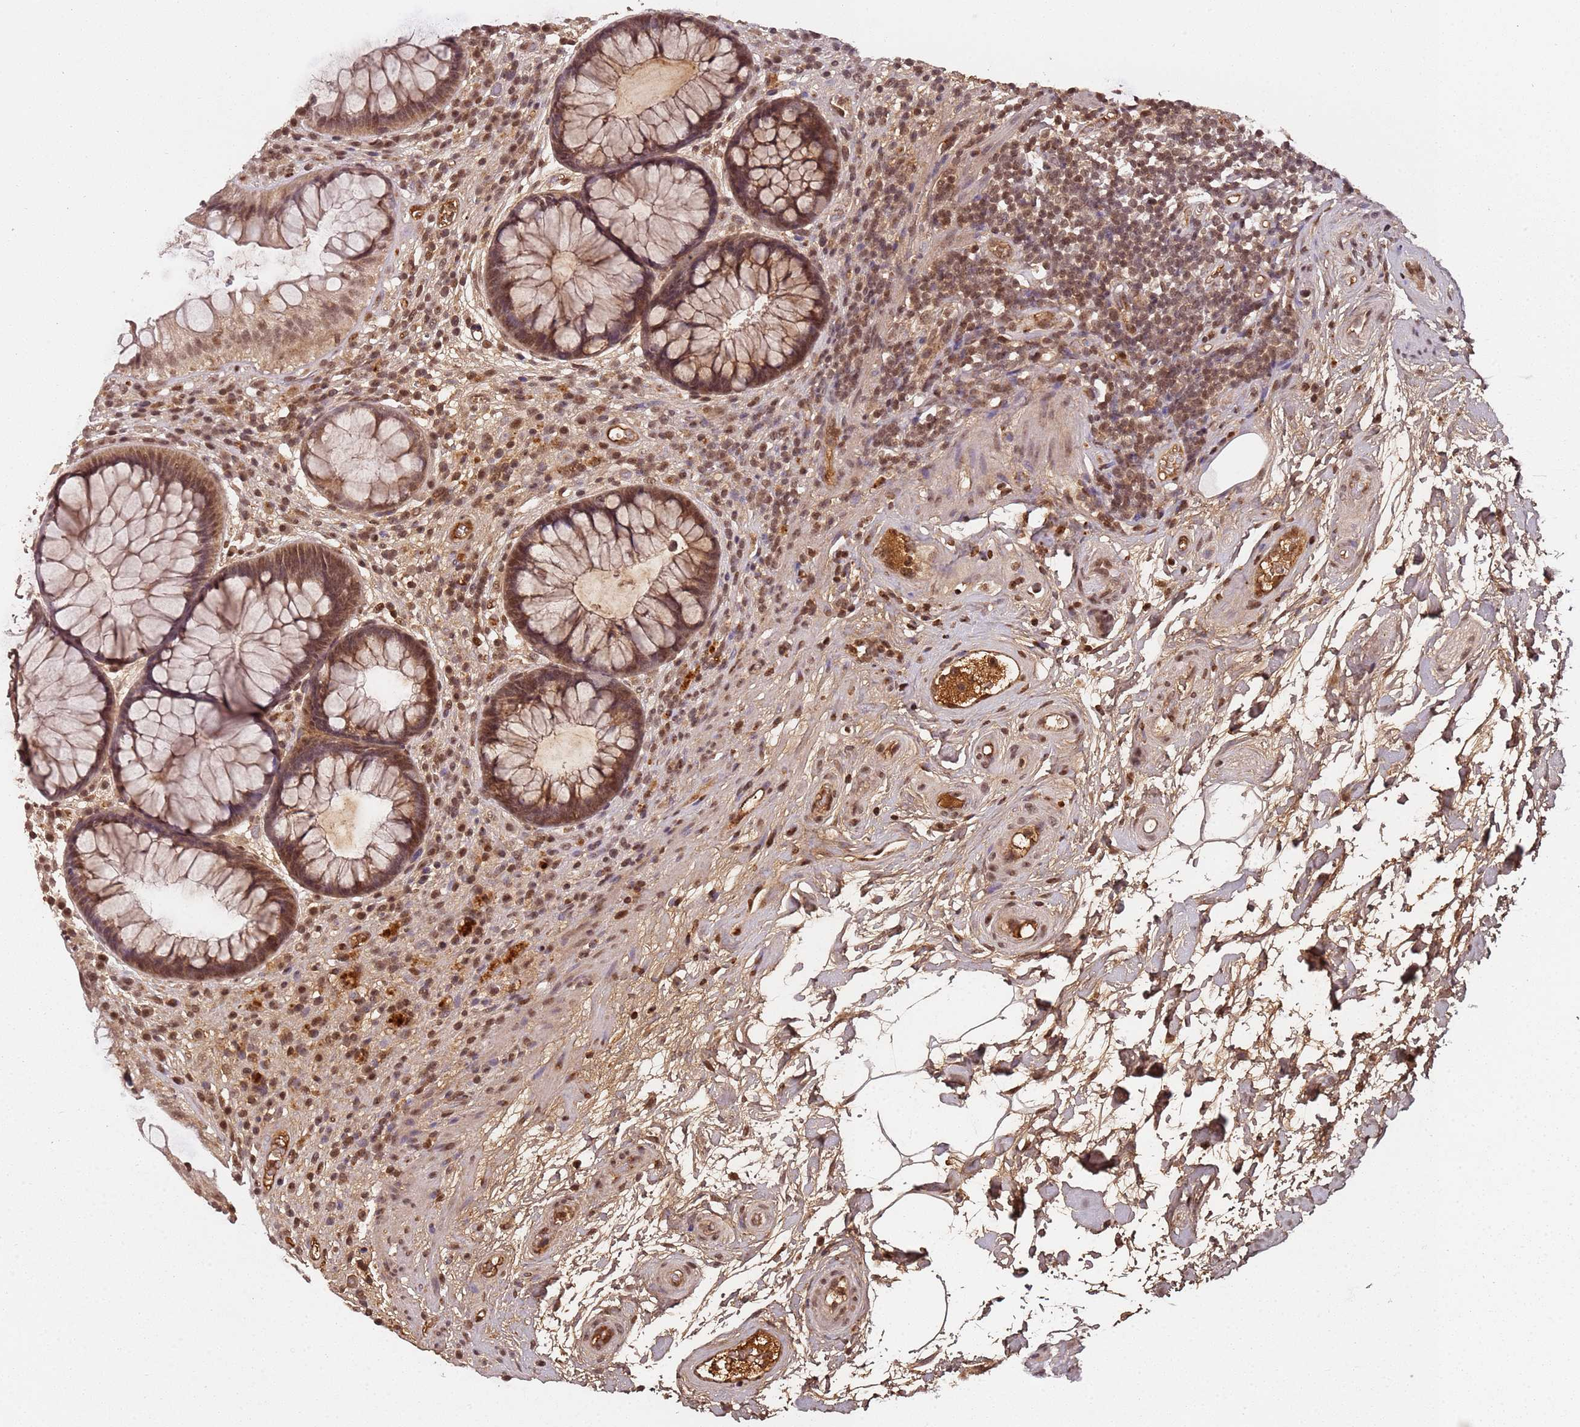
{"staining": {"intensity": "moderate", "quantity": ">75%", "location": "cytoplasmic/membranous,nuclear"}, "tissue": "rectum", "cell_type": "Glandular cells", "image_type": "normal", "snomed": [{"axis": "morphology", "description": "Normal tissue, NOS"}, {"axis": "topography", "description": "Rectum"}], "caption": "Rectum was stained to show a protein in brown. There is medium levels of moderate cytoplasmic/membranous,nuclear expression in about >75% of glandular cells. The protein of interest is shown in brown color, while the nuclei are stained blue.", "gene": "COL1A2", "patient": {"sex": "male", "age": 51}}